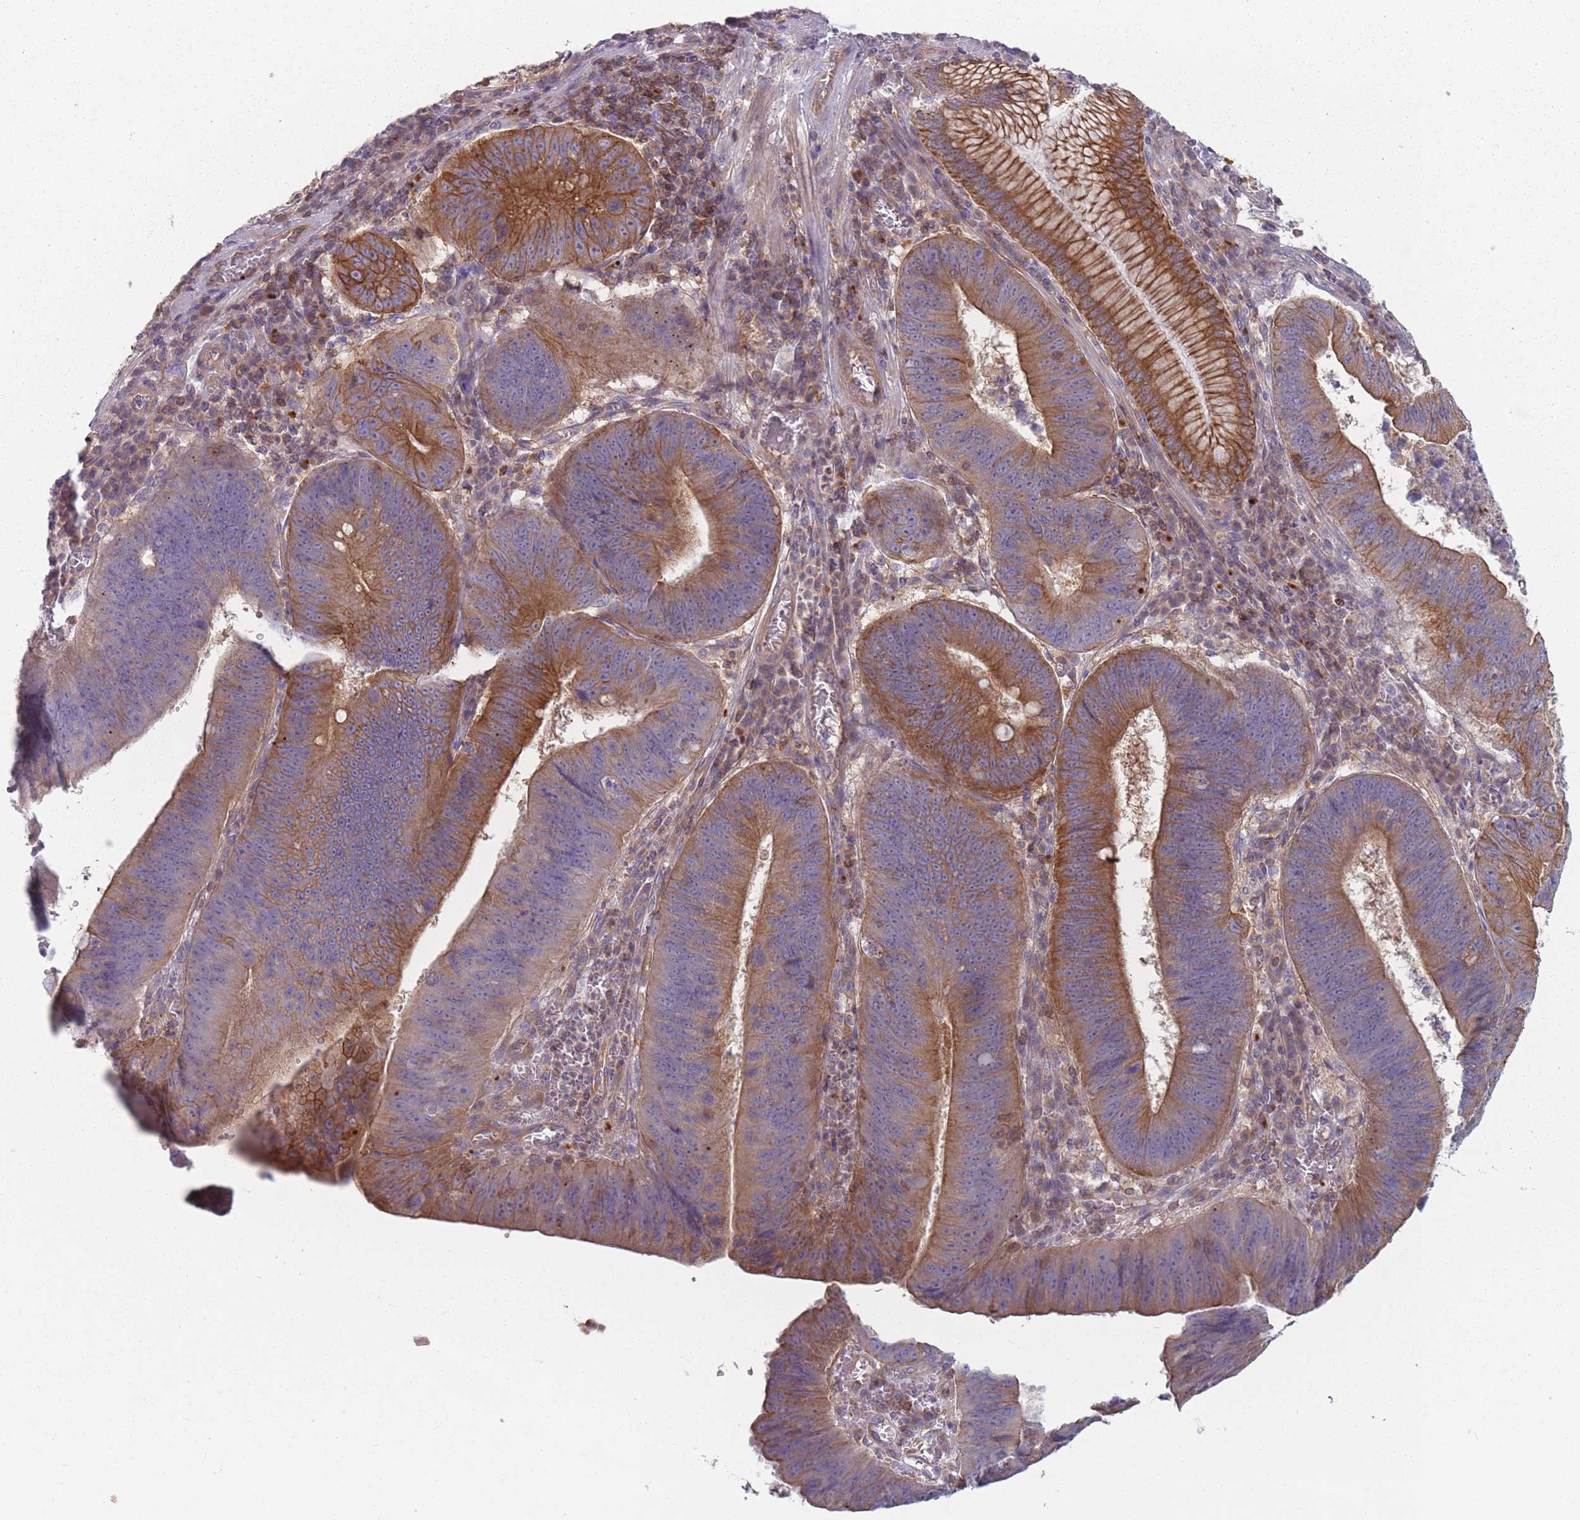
{"staining": {"intensity": "strong", "quantity": "25%-75%", "location": "cytoplasmic/membranous"}, "tissue": "stomach cancer", "cell_type": "Tumor cells", "image_type": "cancer", "snomed": [{"axis": "morphology", "description": "Adenocarcinoma, NOS"}, {"axis": "topography", "description": "Stomach"}], "caption": "A histopathology image showing strong cytoplasmic/membranous positivity in approximately 25%-75% of tumor cells in stomach cancer (adenocarcinoma), as visualized by brown immunohistochemical staining.", "gene": "HSBP1L1", "patient": {"sex": "male", "age": 59}}